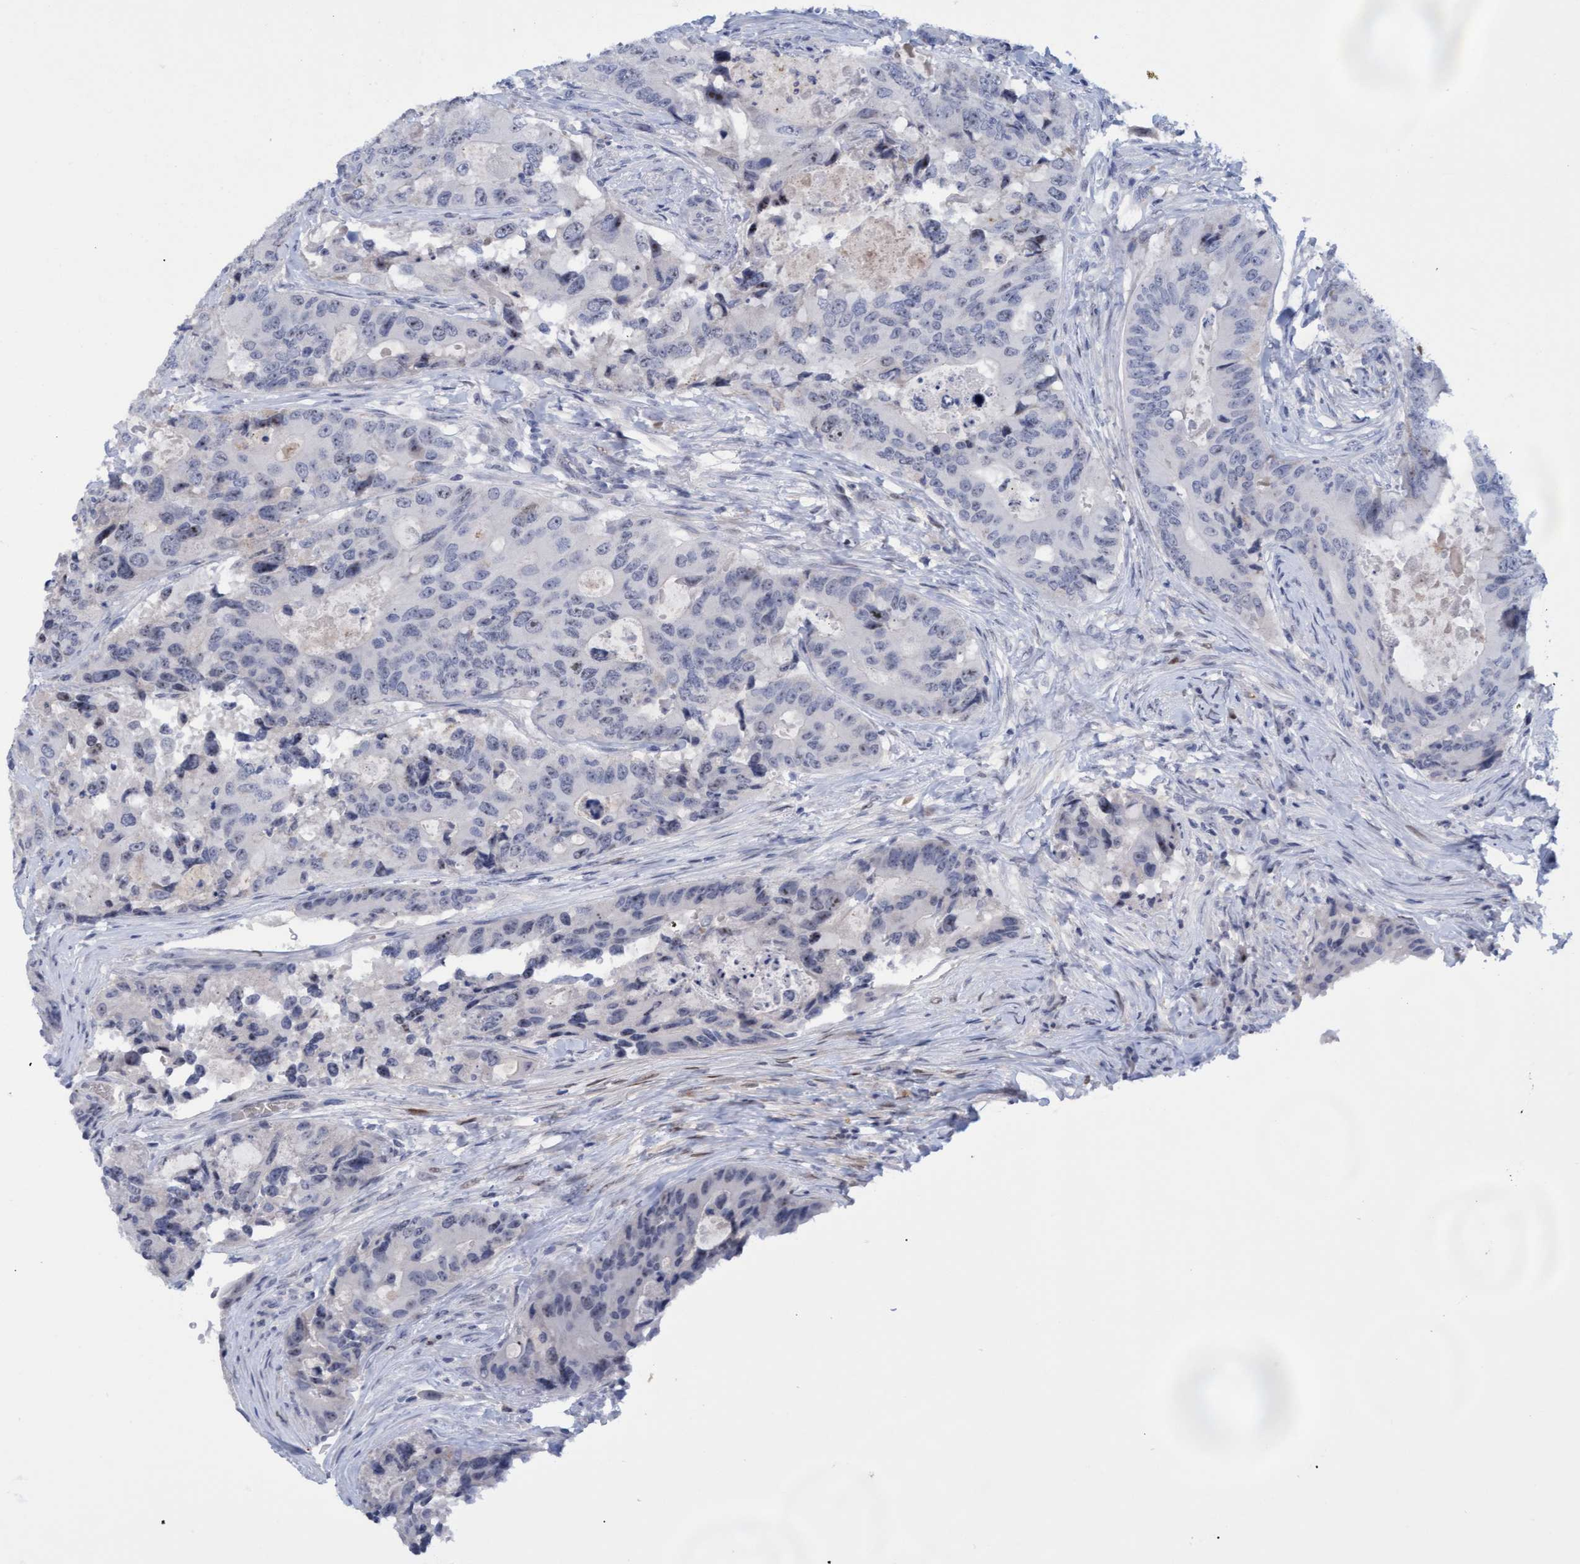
{"staining": {"intensity": "negative", "quantity": "none", "location": "none"}, "tissue": "colorectal cancer", "cell_type": "Tumor cells", "image_type": "cancer", "snomed": [{"axis": "morphology", "description": "Adenocarcinoma, NOS"}, {"axis": "topography", "description": "Colon"}], "caption": "High magnification brightfield microscopy of colorectal cancer (adenocarcinoma) stained with DAB (brown) and counterstained with hematoxylin (blue): tumor cells show no significant positivity.", "gene": "PINX1", "patient": {"sex": "male", "age": 71}}